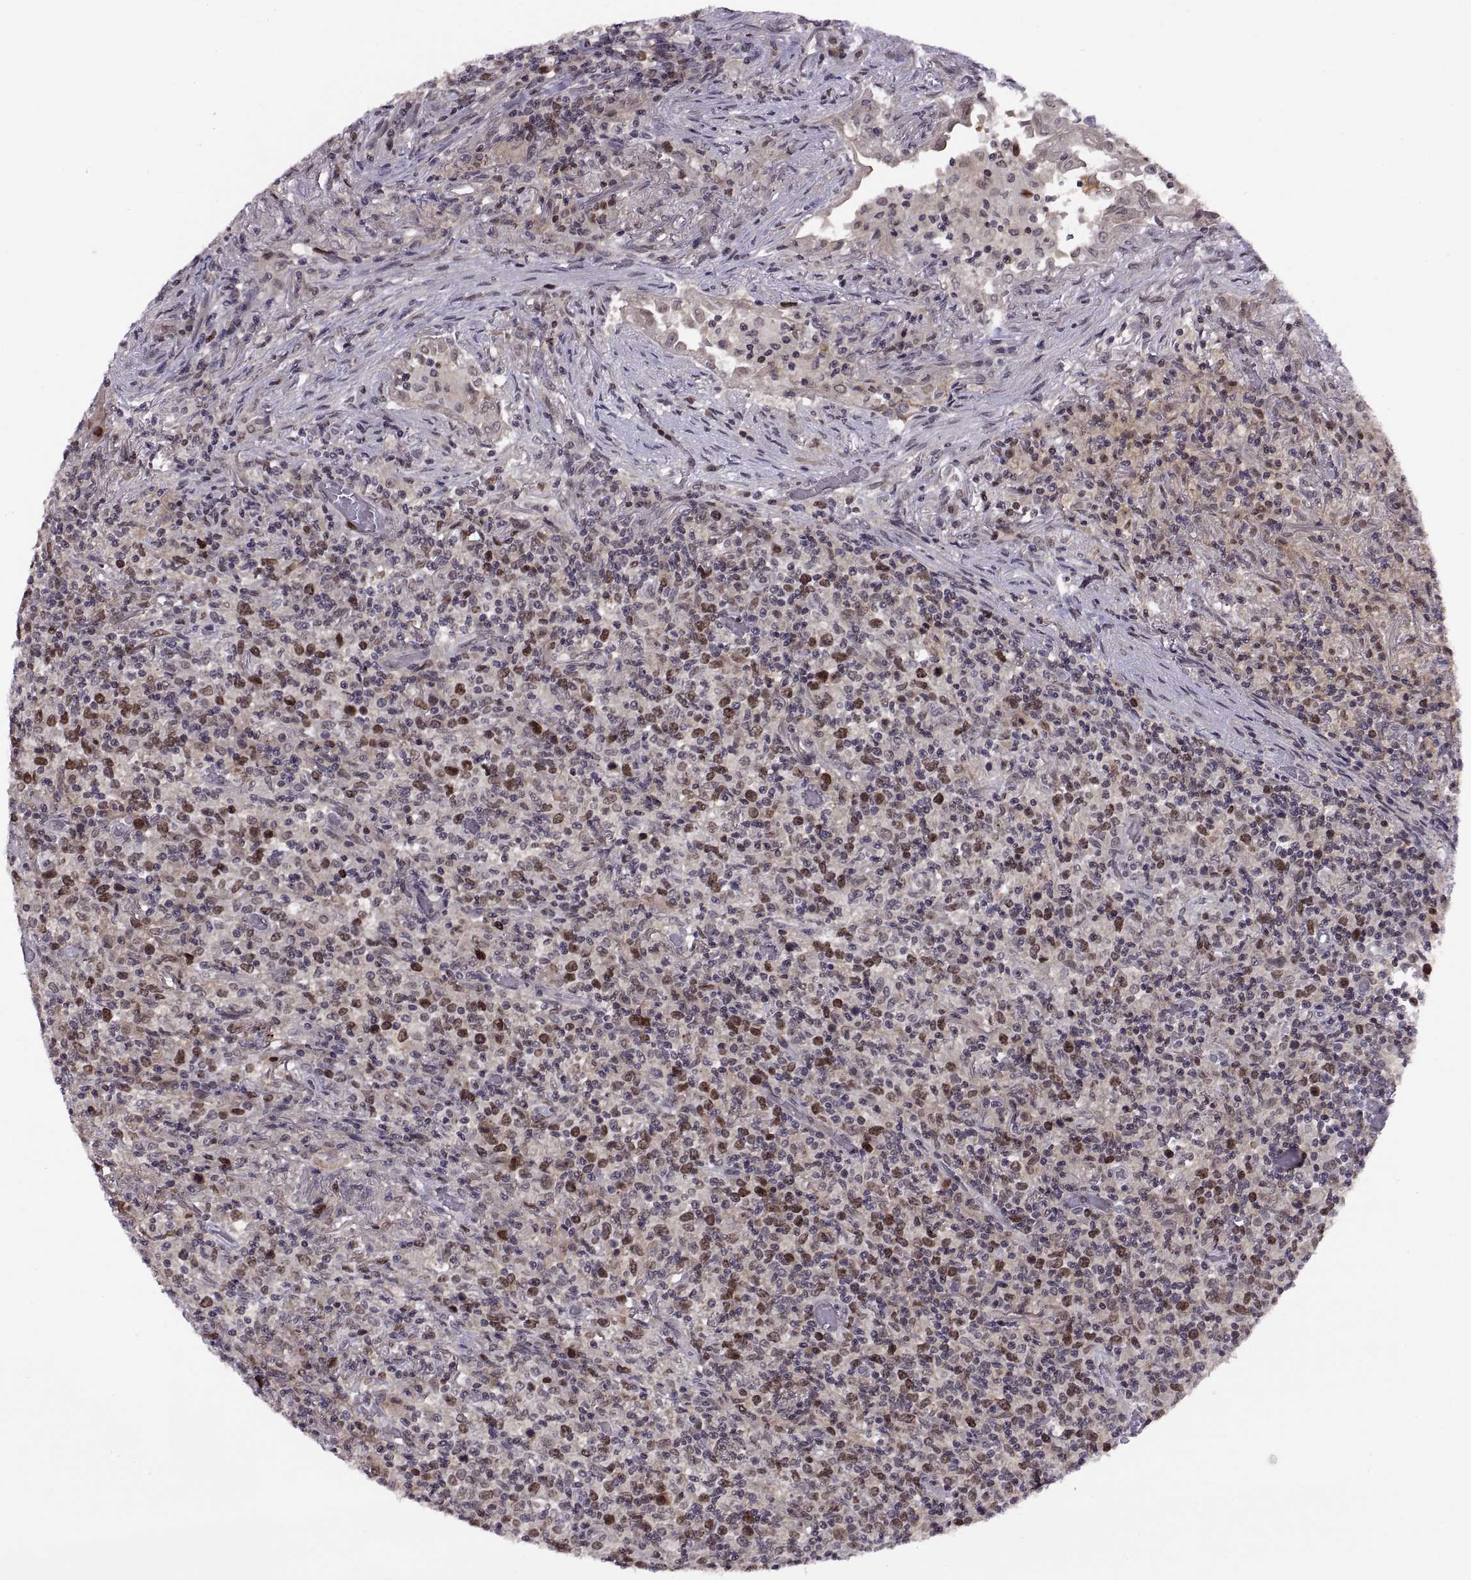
{"staining": {"intensity": "negative", "quantity": "none", "location": "none"}, "tissue": "lymphoma", "cell_type": "Tumor cells", "image_type": "cancer", "snomed": [{"axis": "morphology", "description": "Malignant lymphoma, non-Hodgkin's type, High grade"}, {"axis": "topography", "description": "Lung"}], "caption": "Photomicrograph shows no protein staining in tumor cells of high-grade malignant lymphoma, non-Hodgkin's type tissue.", "gene": "CHFR", "patient": {"sex": "male", "age": 79}}